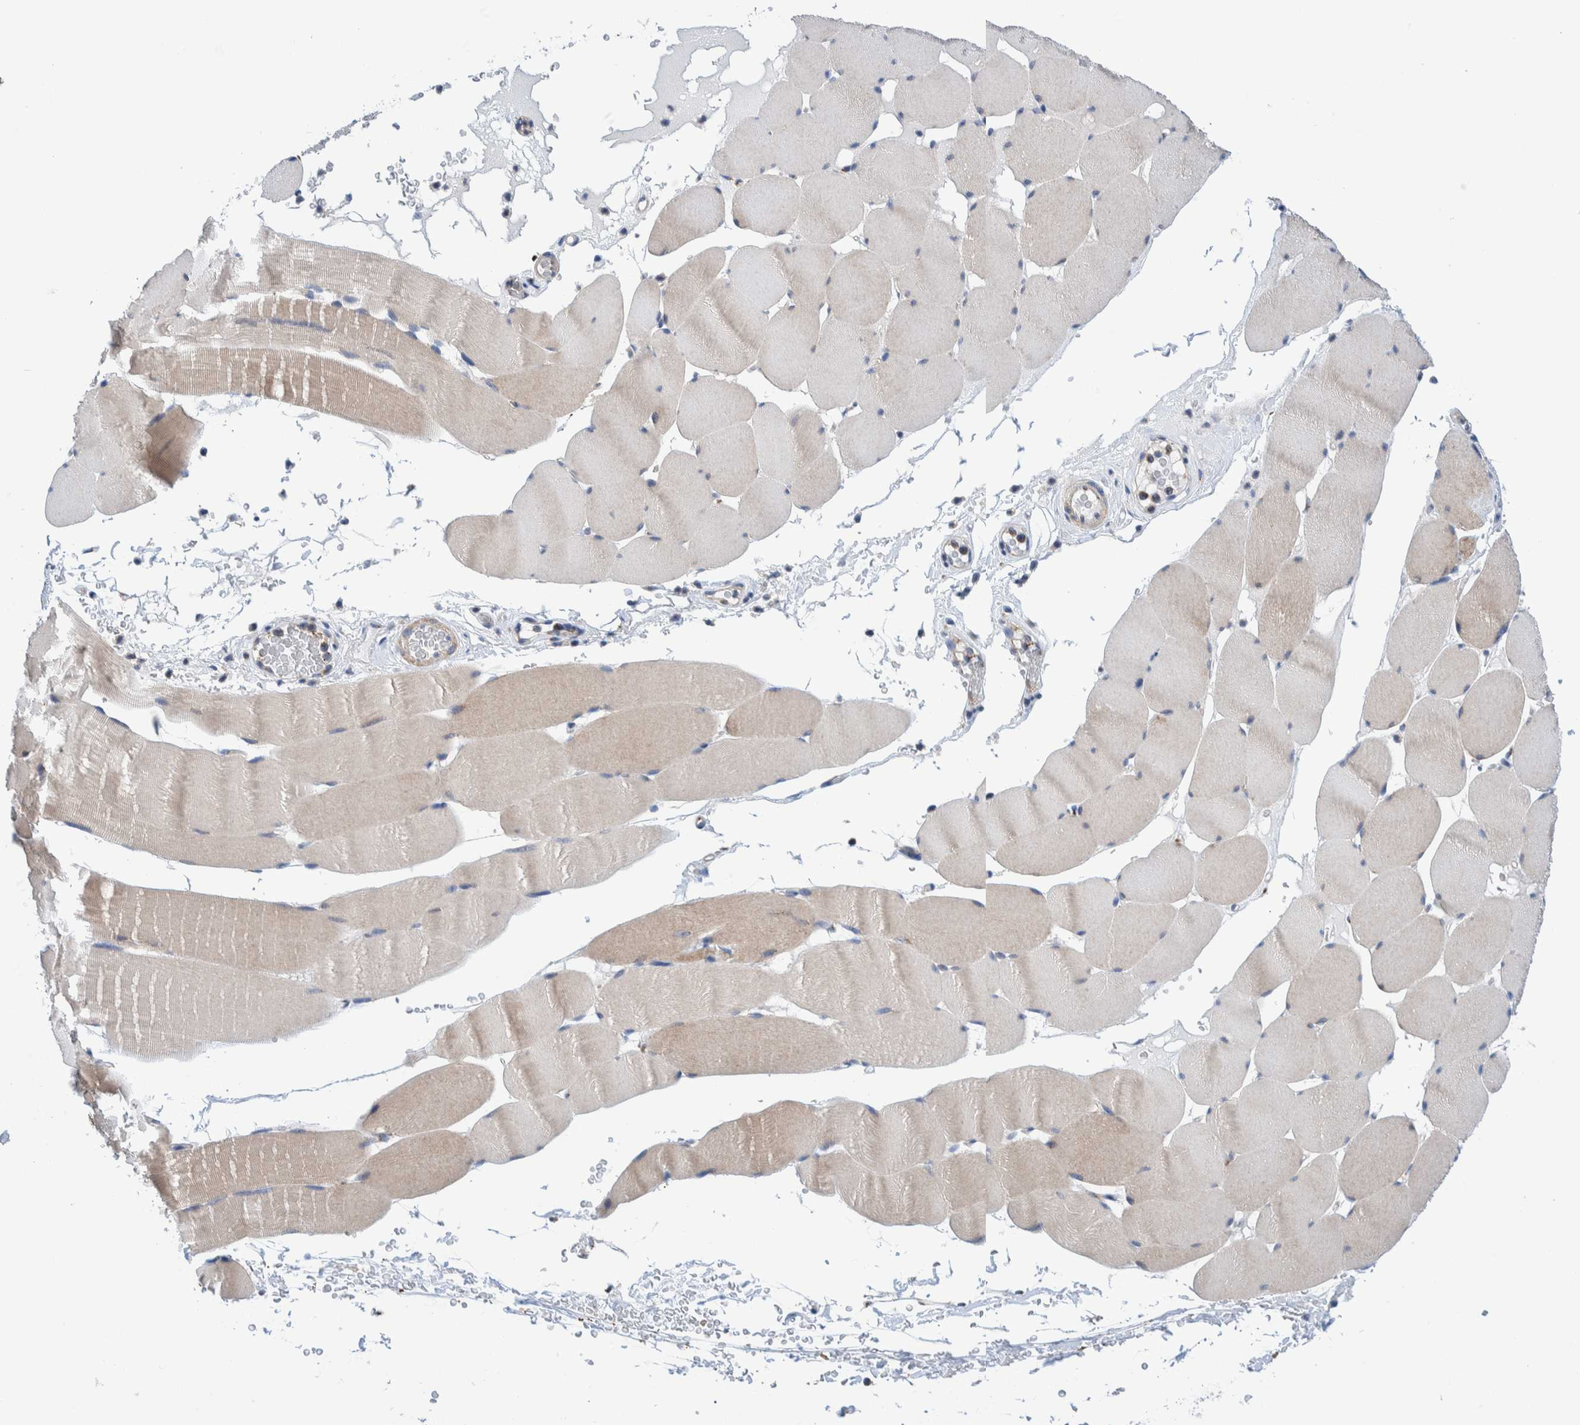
{"staining": {"intensity": "weak", "quantity": "25%-75%", "location": "cytoplasmic/membranous"}, "tissue": "skeletal muscle", "cell_type": "Myocytes", "image_type": "normal", "snomed": [{"axis": "morphology", "description": "Normal tissue, NOS"}, {"axis": "topography", "description": "Skeletal muscle"}], "caption": "DAB (3,3'-diaminobenzidine) immunohistochemical staining of unremarkable human skeletal muscle demonstrates weak cytoplasmic/membranous protein expression in about 25%-75% of myocytes. (Brightfield microscopy of DAB IHC at high magnification).", "gene": "TRIM58", "patient": {"sex": "male", "age": 62}}